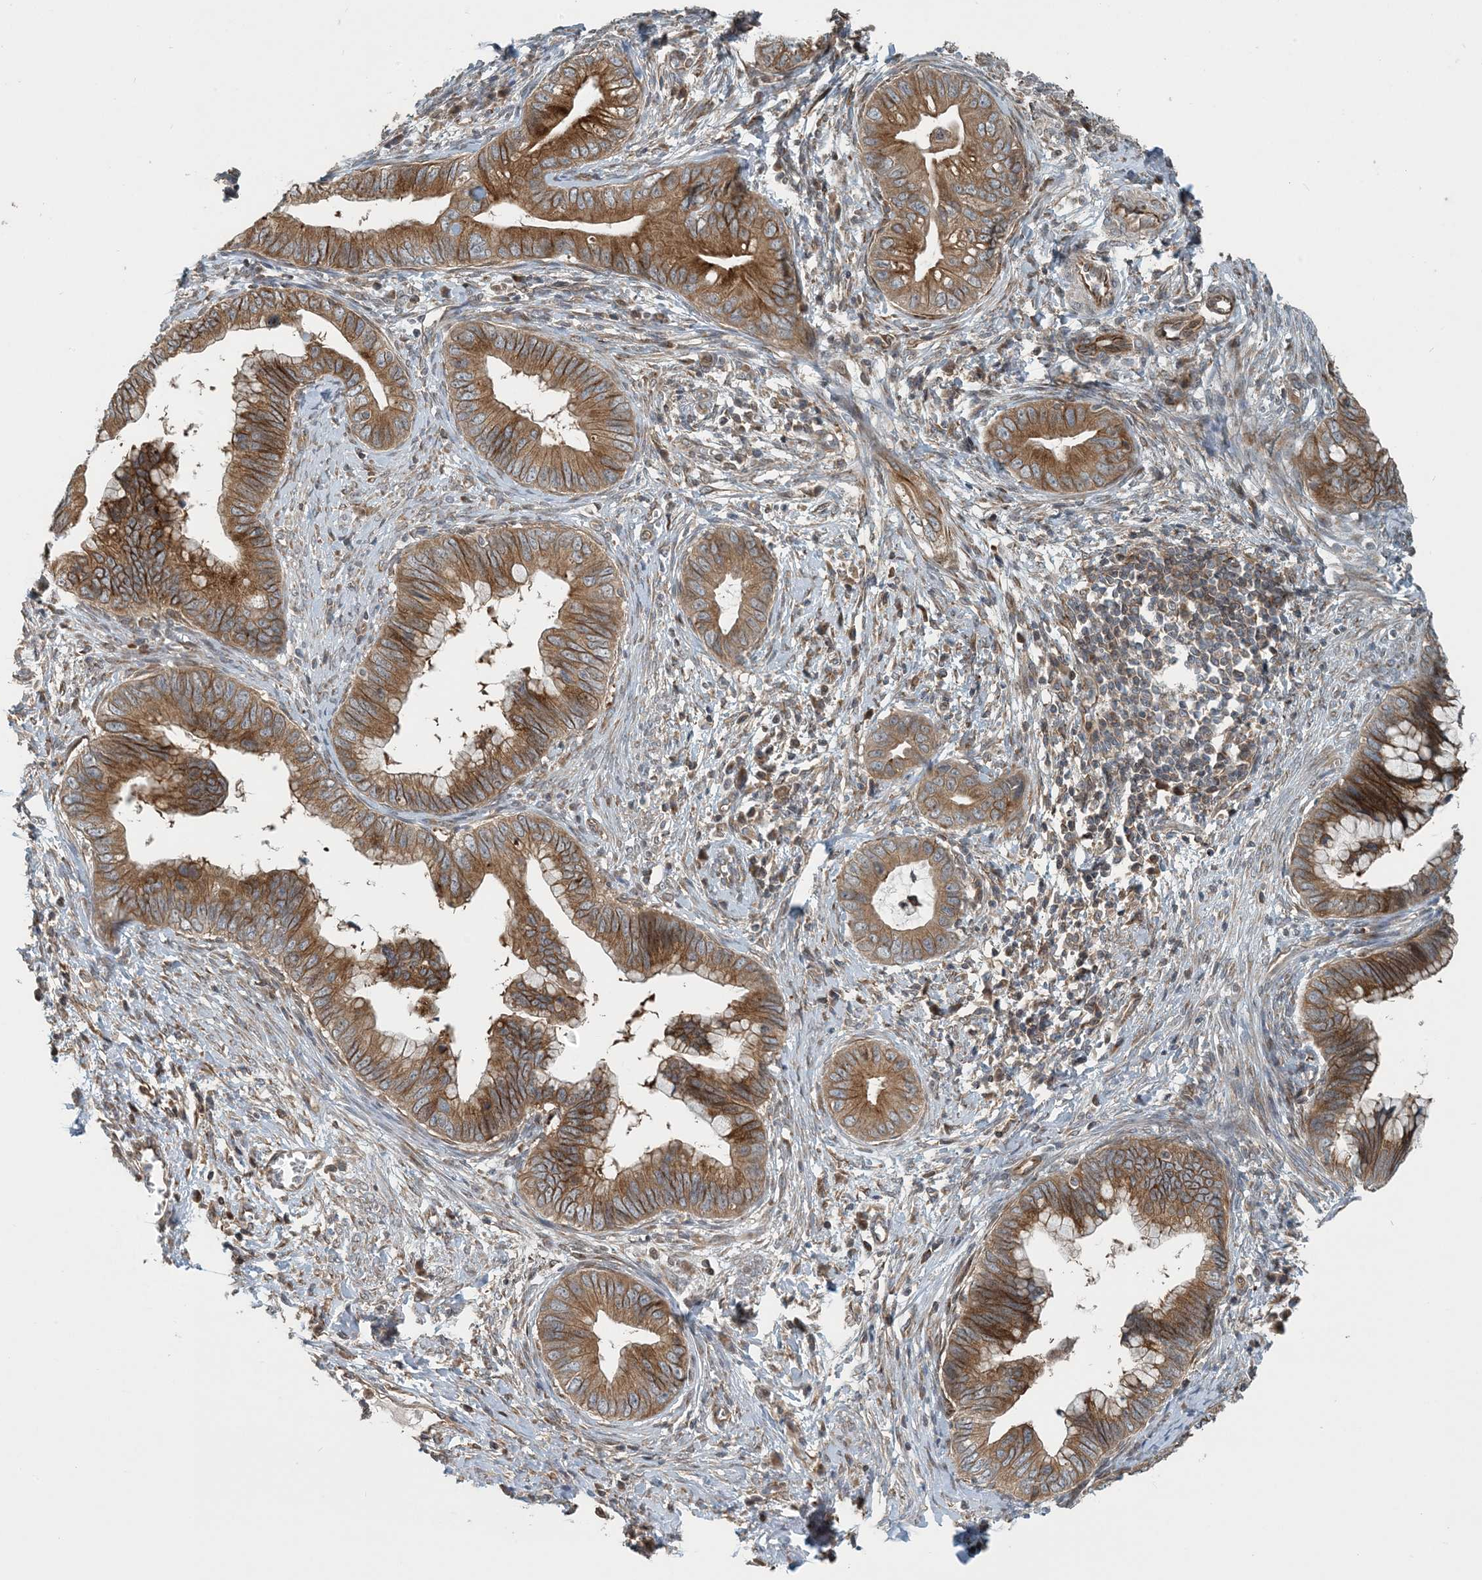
{"staining": {"intensity": "moderate", "quantity": ">75%", "location": "cytoplasmic/membranous"}, "tissue": "cervical cancer", "cell_type": "Tumor cells", "image_type": "cancer", "snomed": [{"axis": "morphology", "description": "Adenocarcinoma, NOS"}, {"axis": "topography", "description": "Cervix"}], "caption": "A brown stain labels moderate cytoplasmic/membranous expression of a protein in human cervical cancer tumor cells.", "gene": "ZBTB3", "patient": {"sex": "female", "age": 44}}